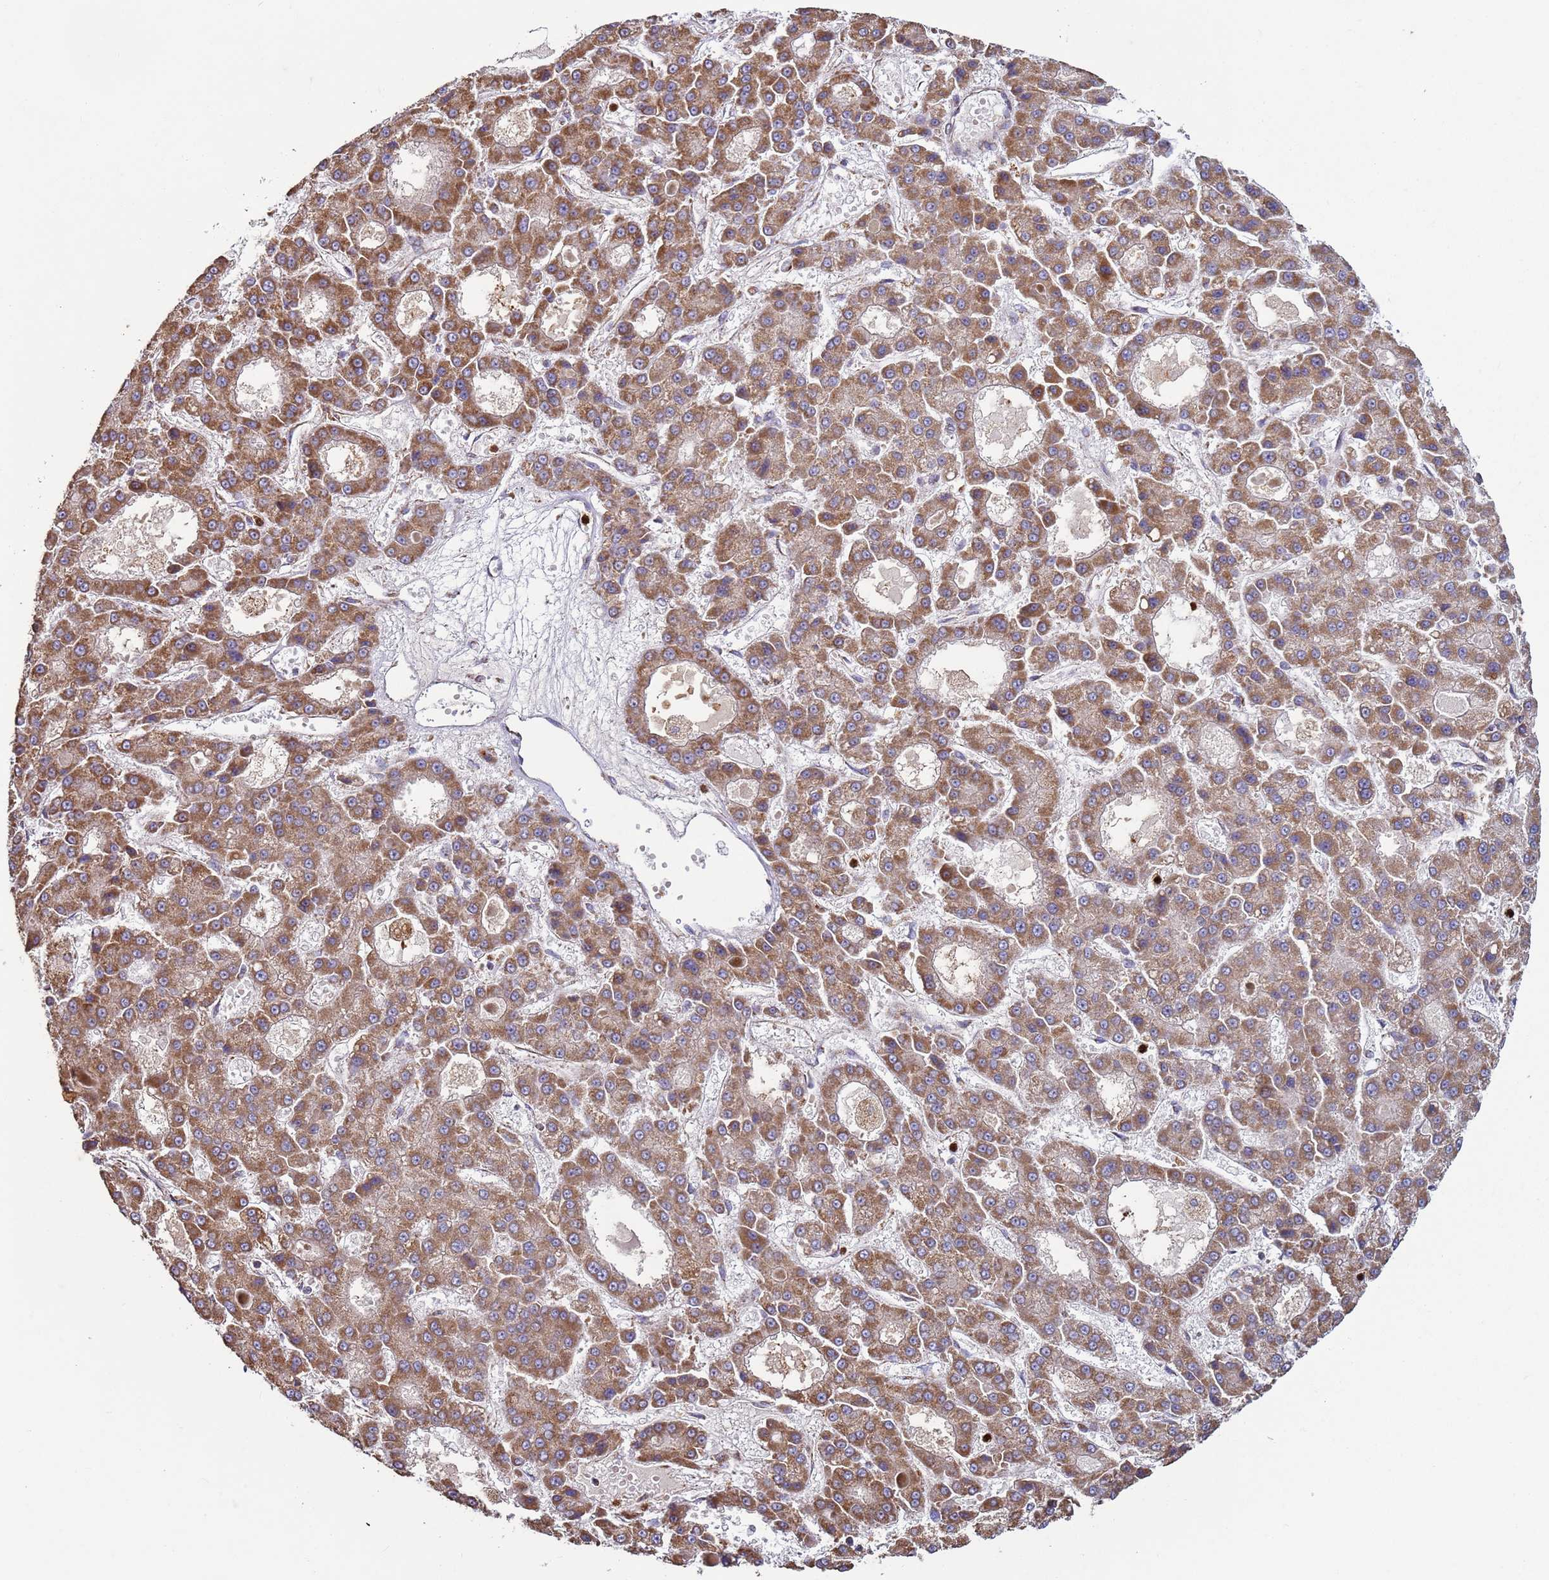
{"staining": {"intensity": "moderate", "quantity": ">75%", "location": "cytoplasmic/membranous"}, "tissue": "liver cancer", "cell_type": "Tumor cells", "image_type": "cancer", "snomed": [{"axis": "morphology", "description": "Carcinoma, Hepatocellular, NOS"}, {"axis": "topography", "description": "Liver"}], "caption": "Immunohistochemical staining of human liver cancer (hepatocellular carcinoma) displays medium levels of moderate cytoplasmic/membranous protein positivity in about >75% of tumor cells. Ihc stains the protein of interest in brown and the nuclei are stained blue.", "gene": "FBXO33", "patient": {"sex": "male", "age": 70}}